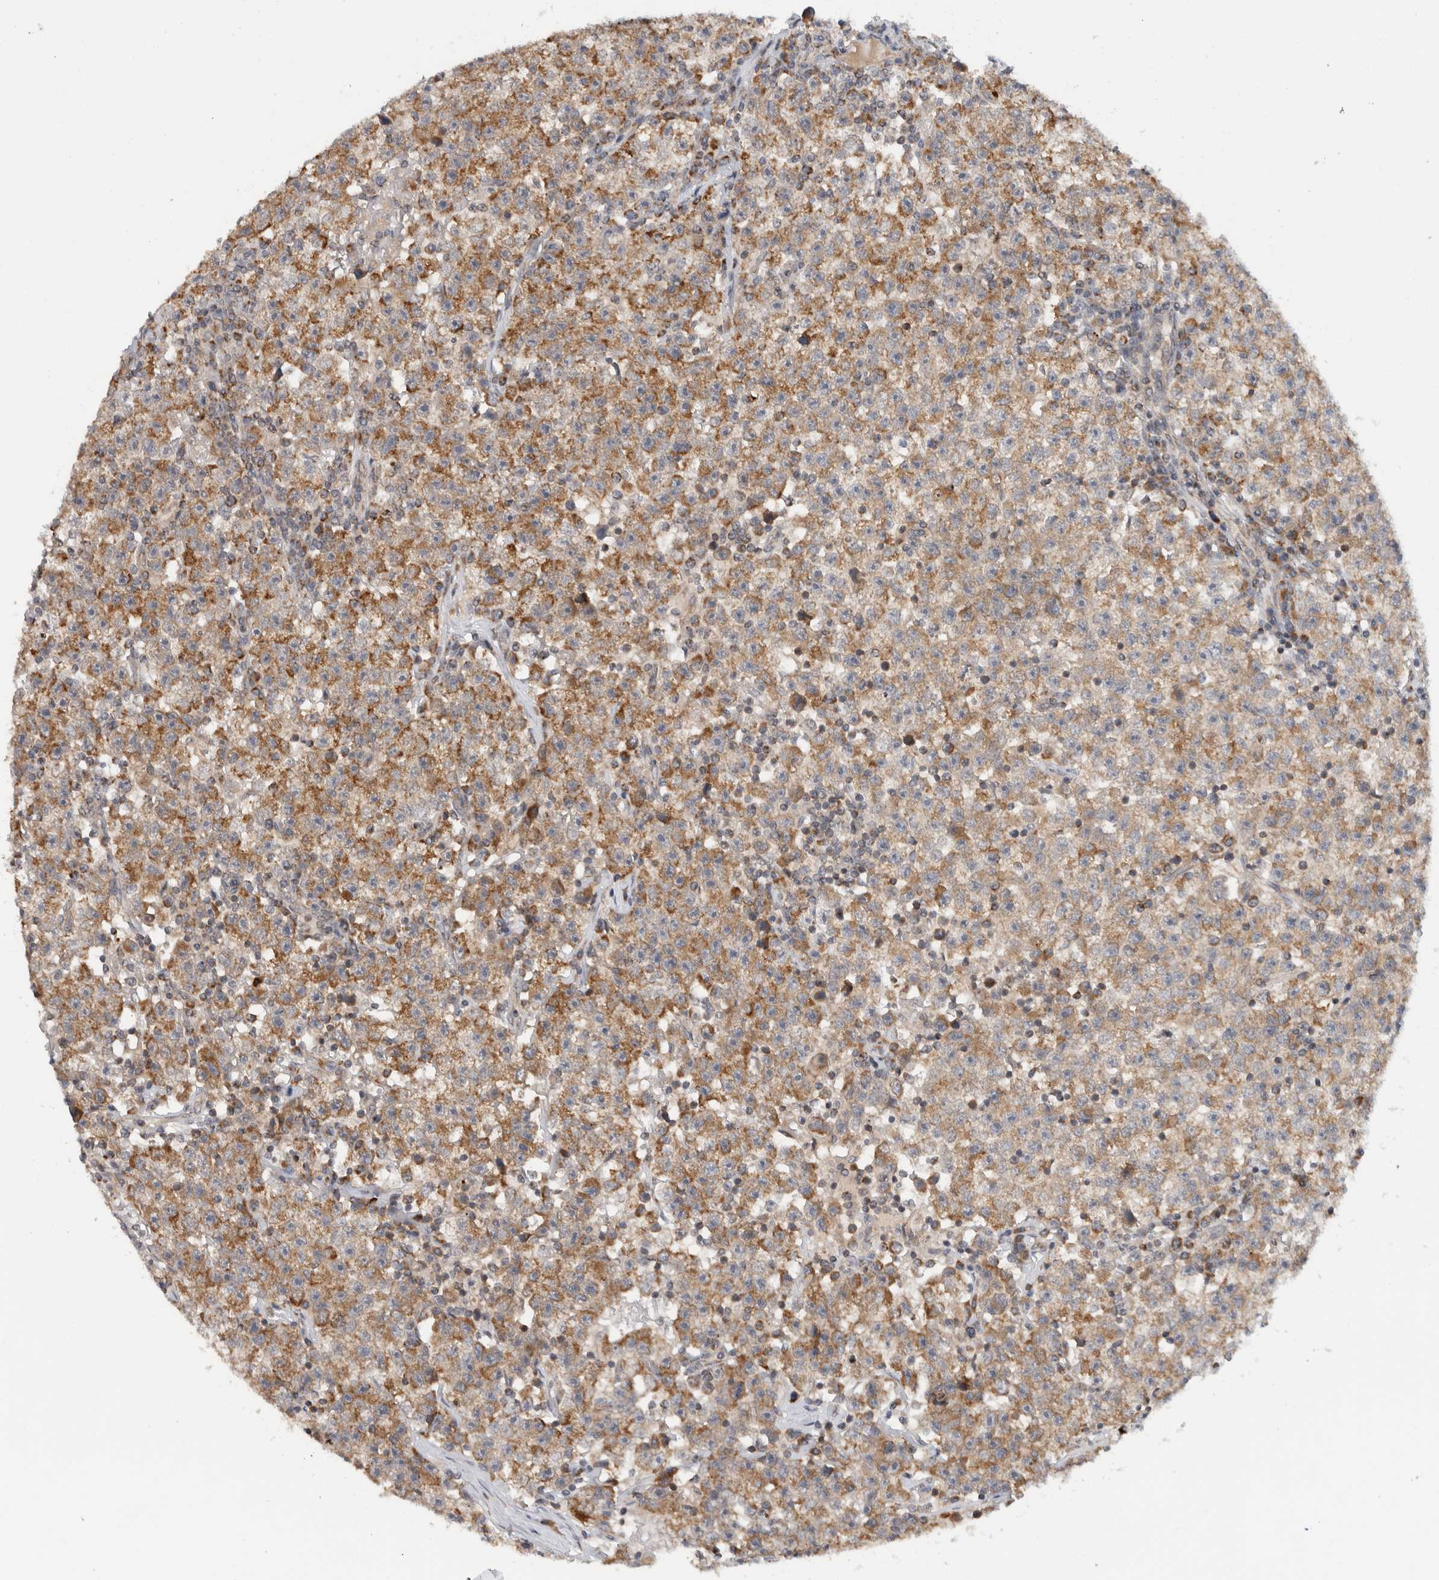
{"staining": {"intensity": "moderate", "quantity": ">75%", "location": "cytoplasmic/membranous"}, "tissue": "testis cancer", "cell_type": "Tumor cells", "image_type": "cancer", "snomed": [{"axis": "morphology", "description": "Seminoma, NOS"}, {"axis": "topography", "description": "Testis"}], "caption": "Immunohistochemistry histopathology image of neoplastic tissue: seminoma (testis) stained using immunohistochemistry reveals medium levels of moderate protein expression localized specifically in the cytoplasmic/membranous of tumor cells, appearing as a cytoplasmic/membranous brown color.", "gene": "CMC2", "patient": {"sex": "male", "age": 22}}